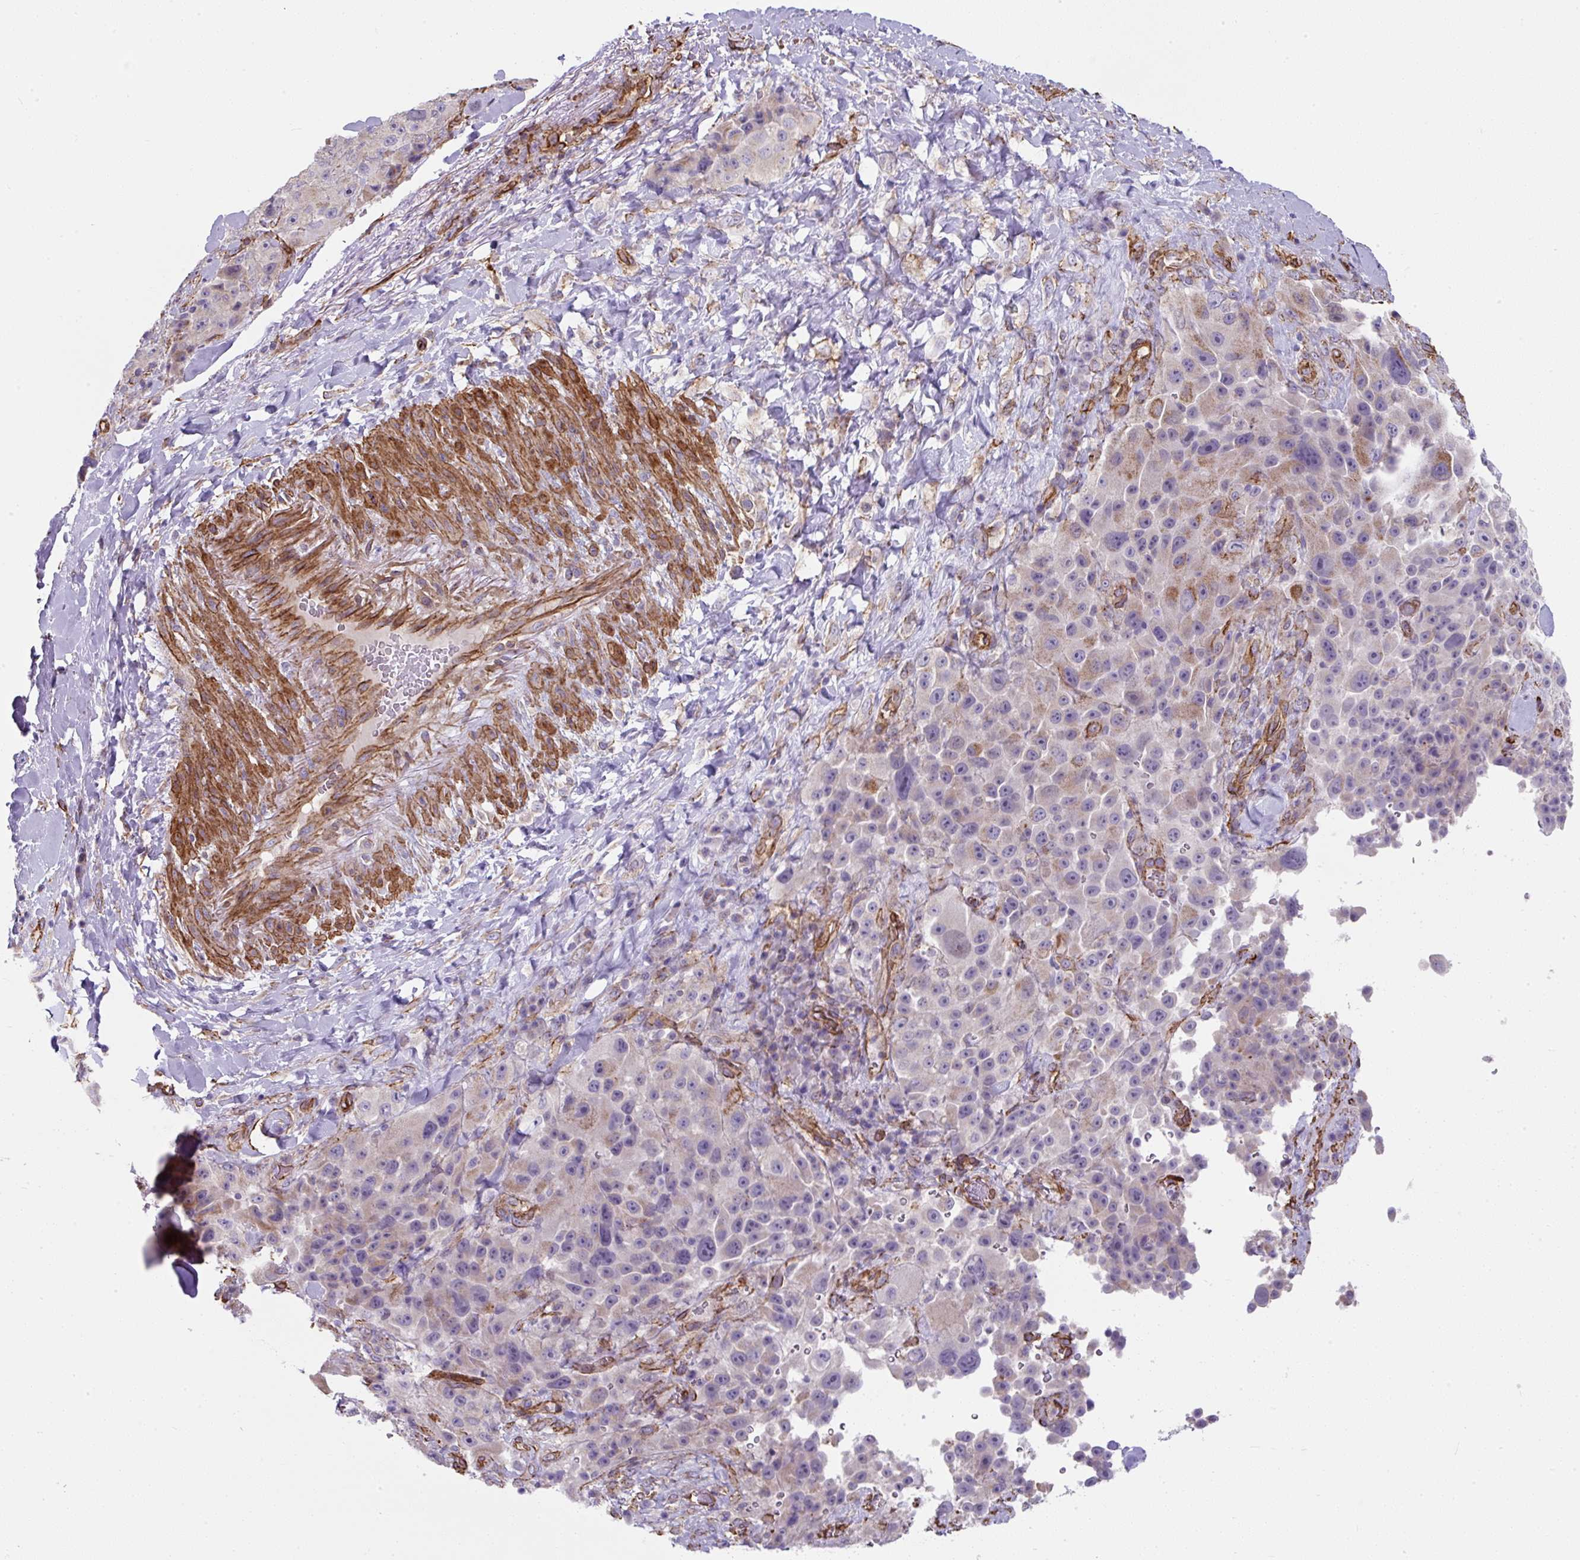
{"staining": {"intensity": "weak", "quantity": "25%-75%", "location": "cytoplasmic/membranous"}, "tissue": "melanoma", "cell_type": "Tumor cells", "image_type": "cancer", "snomed": [{"axis": "morphology", "description": "Malignant melanoma, Metastatic site"}, {"axis": "topography", "description": "Lymph node"}], "caption": "Immunohistochemistry (IHC) photomicrograph of human melanoma stained for a protein (brown), which exhibits low levels of weak cytoplasmic/membranous staining in about 25%-75% of tumor cells.", "gene": "ANKUB1", "patient": {"sex": "male", "age": 62}}